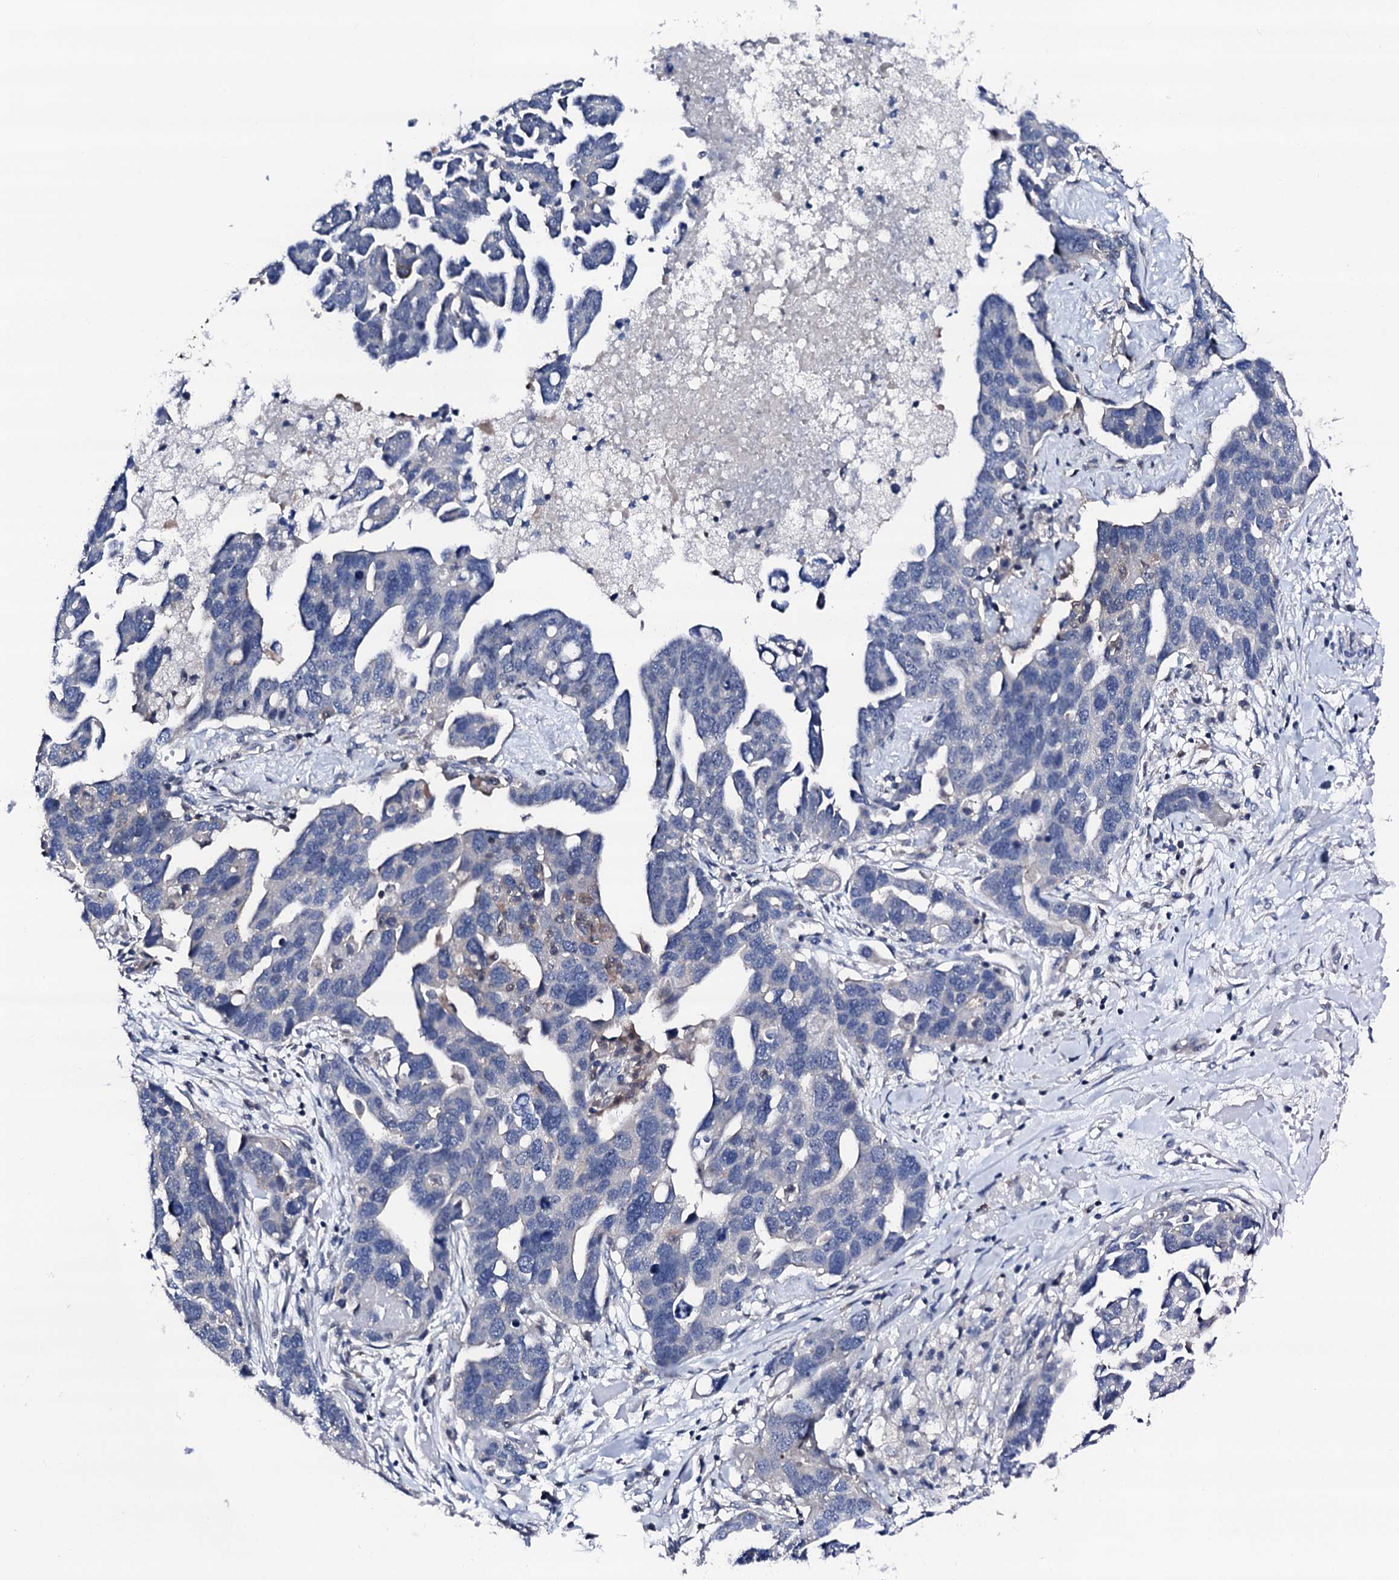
{"staining": {"intensity": "negative", "quantity": "none", "location": "none"}, "tissue": "ovarian cancer", "cell_type": "Tumor cells", "image_type": "cancer", "snomed": [{"axis": "morphology", "description": "Cystadenocarcinoma, serous, NOS"}, {"axis": "topography", "description": "Ovary"}], "caption": "Immunohistochemical staining of ovarian serous cystadenocarcinoma exhibits no significant staining in tumor cells.", "gene": "TRAFD1", "patient": {"sex": "female", "age": 54}}